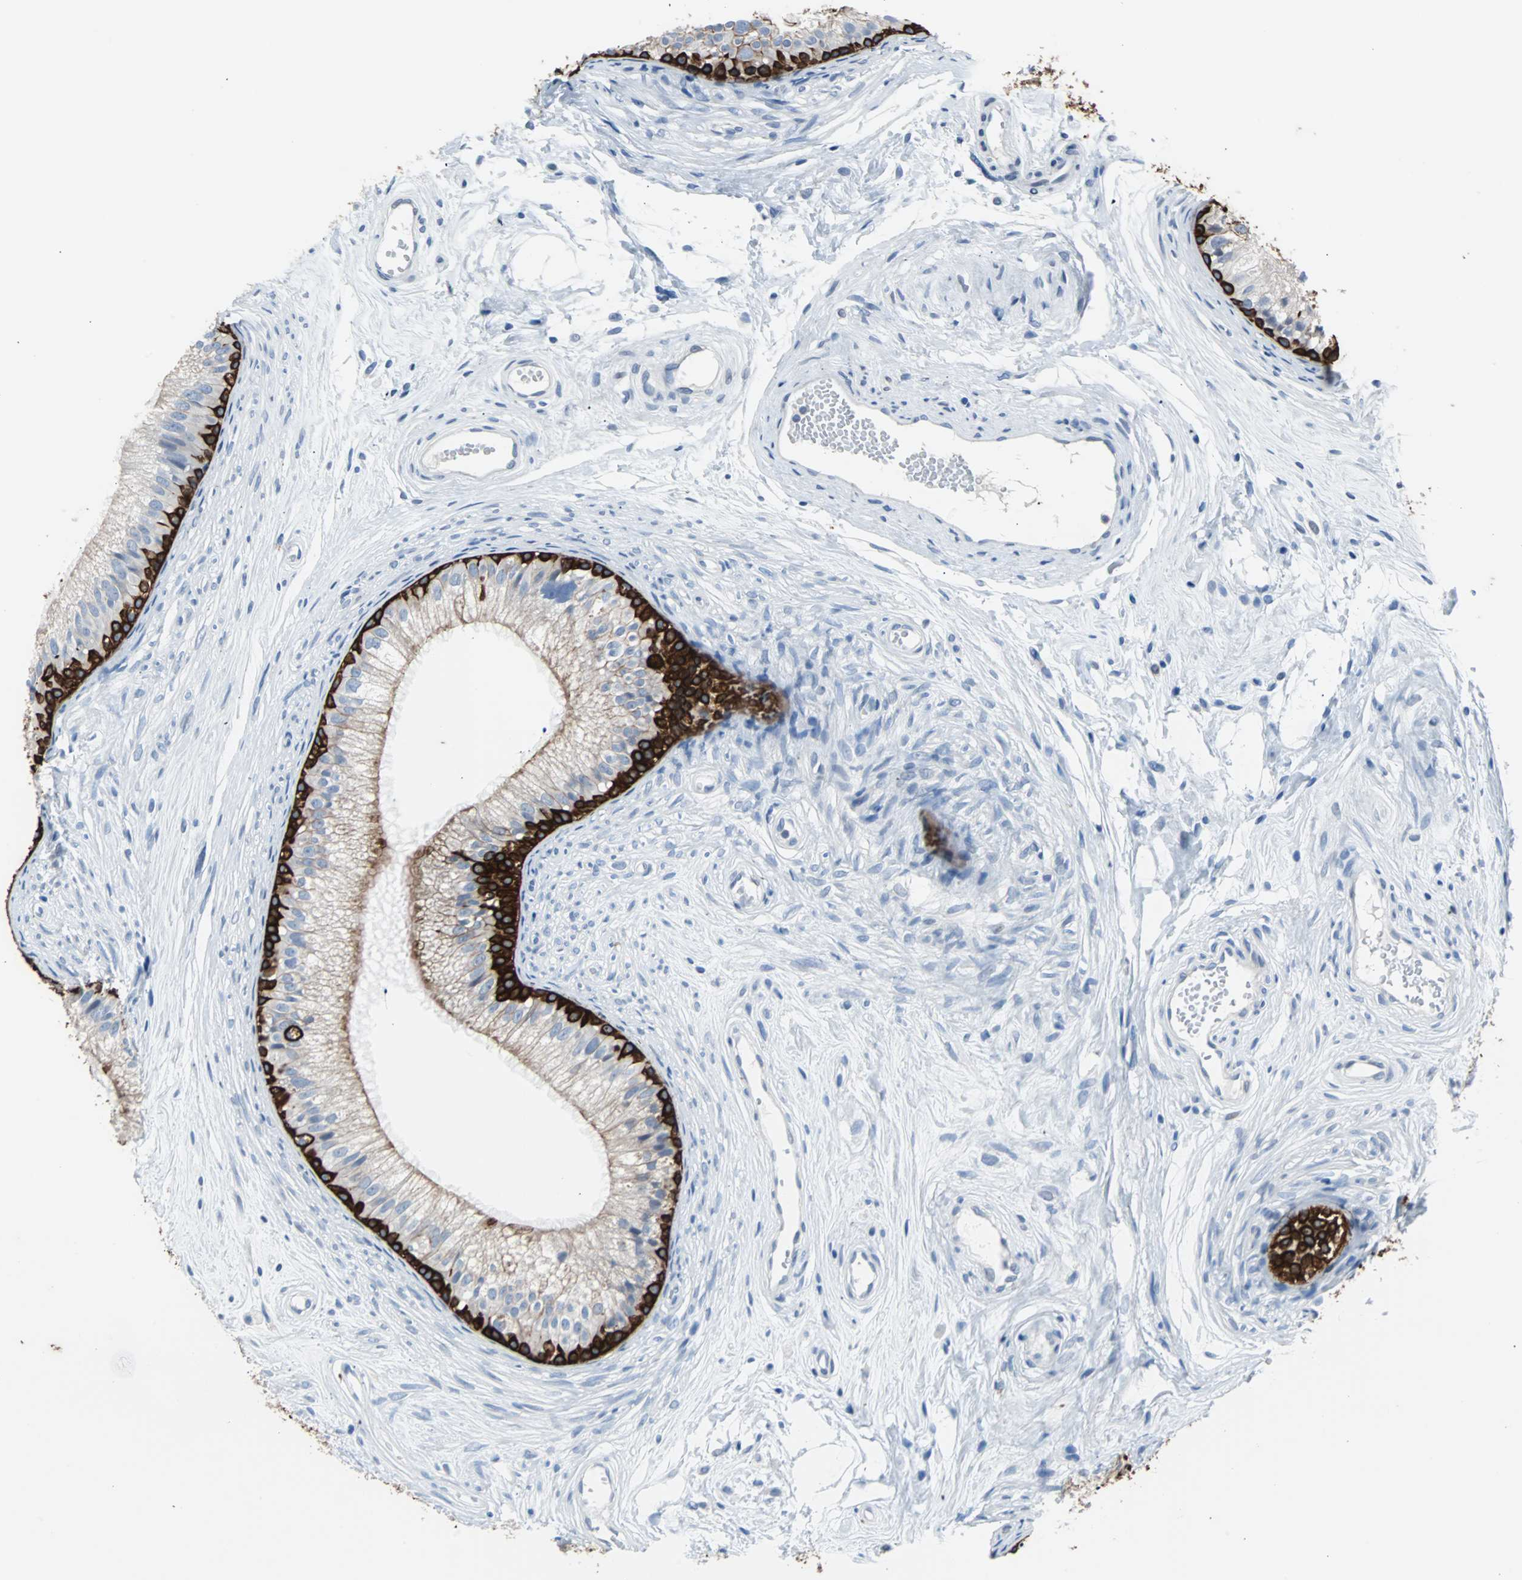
{"staining": {"intensity": "strong", "quantity": ">75%", "location": "cytoplasmic/membranous"}, "tissue": "epididymis", "cell_type": "Glandular cells", "image_type": "normal", "snomed": [{"axis": "morphology", "description": "Normal tissue, NOS"}, {"axis": "topography", "description": "Epididymis"}], "caption": "Glandular cells show high levels of strong cytoplasmic/membranous staining in about >75% of cells in benign human epididymis.", "gene": "KRT7", "patient": {"sex": "male", "age": 56}}